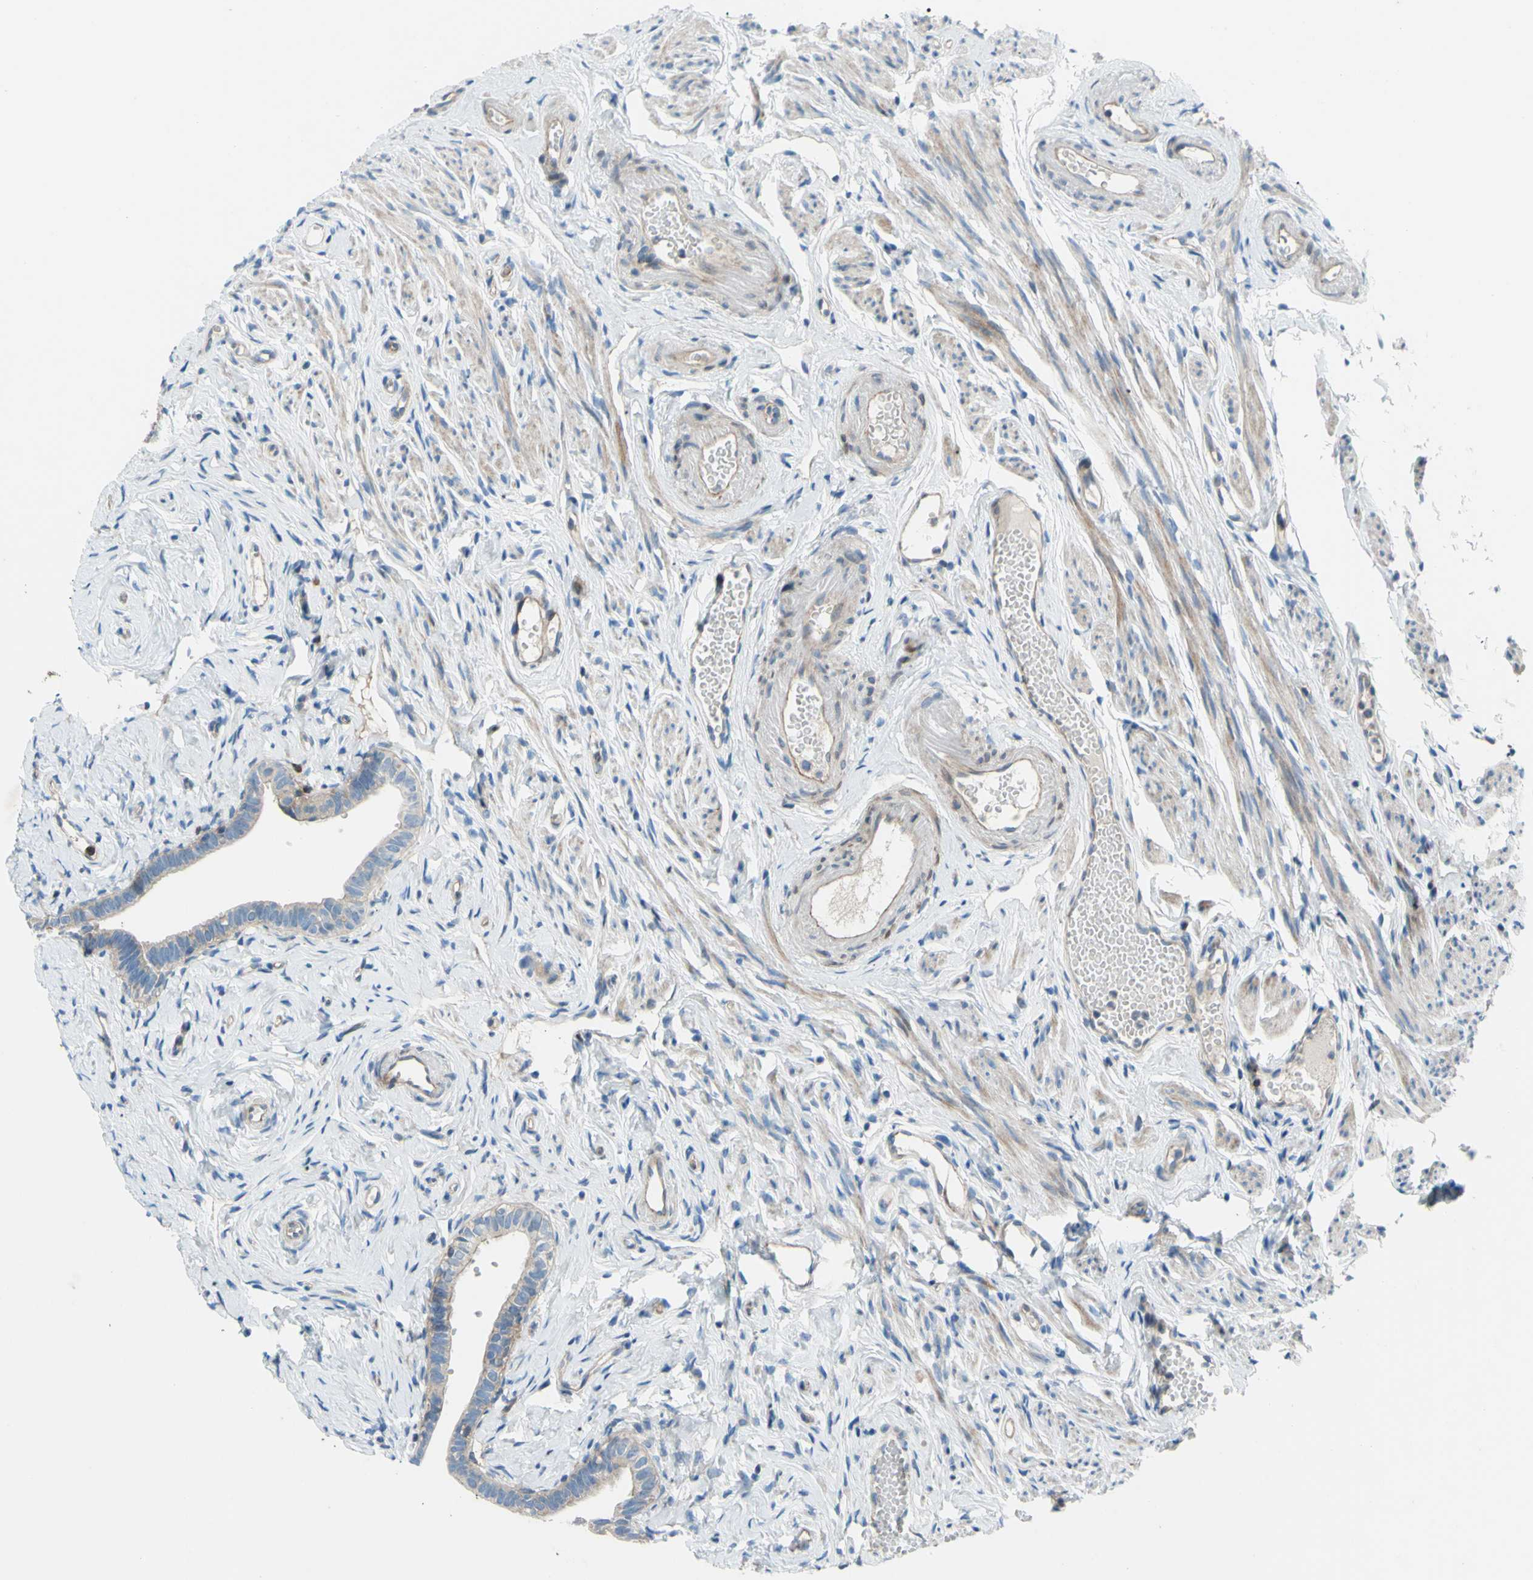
{"staining": {"intensity": "weak", "quantity": ">75%", "location": "cytoplasmic/membranous"}, "tissue": "fallopian tube", "cell_type": "Glandular cells", "image_type": "normal", "snomed": [{"axis": "morphology", "description": "Normal tissue, NOS"}, {"axis": "topography", "description": "Fallopian tube"}], "caption": "Fallopian tube stained with IHC shows weak cytoplasmic/membranous positivity in about >75% of glandular cells. The protein is shown in brown color, while the nuclei are stained blue.", "gene": "PAK2", "patient": {"sex": "female", "age": 71}}